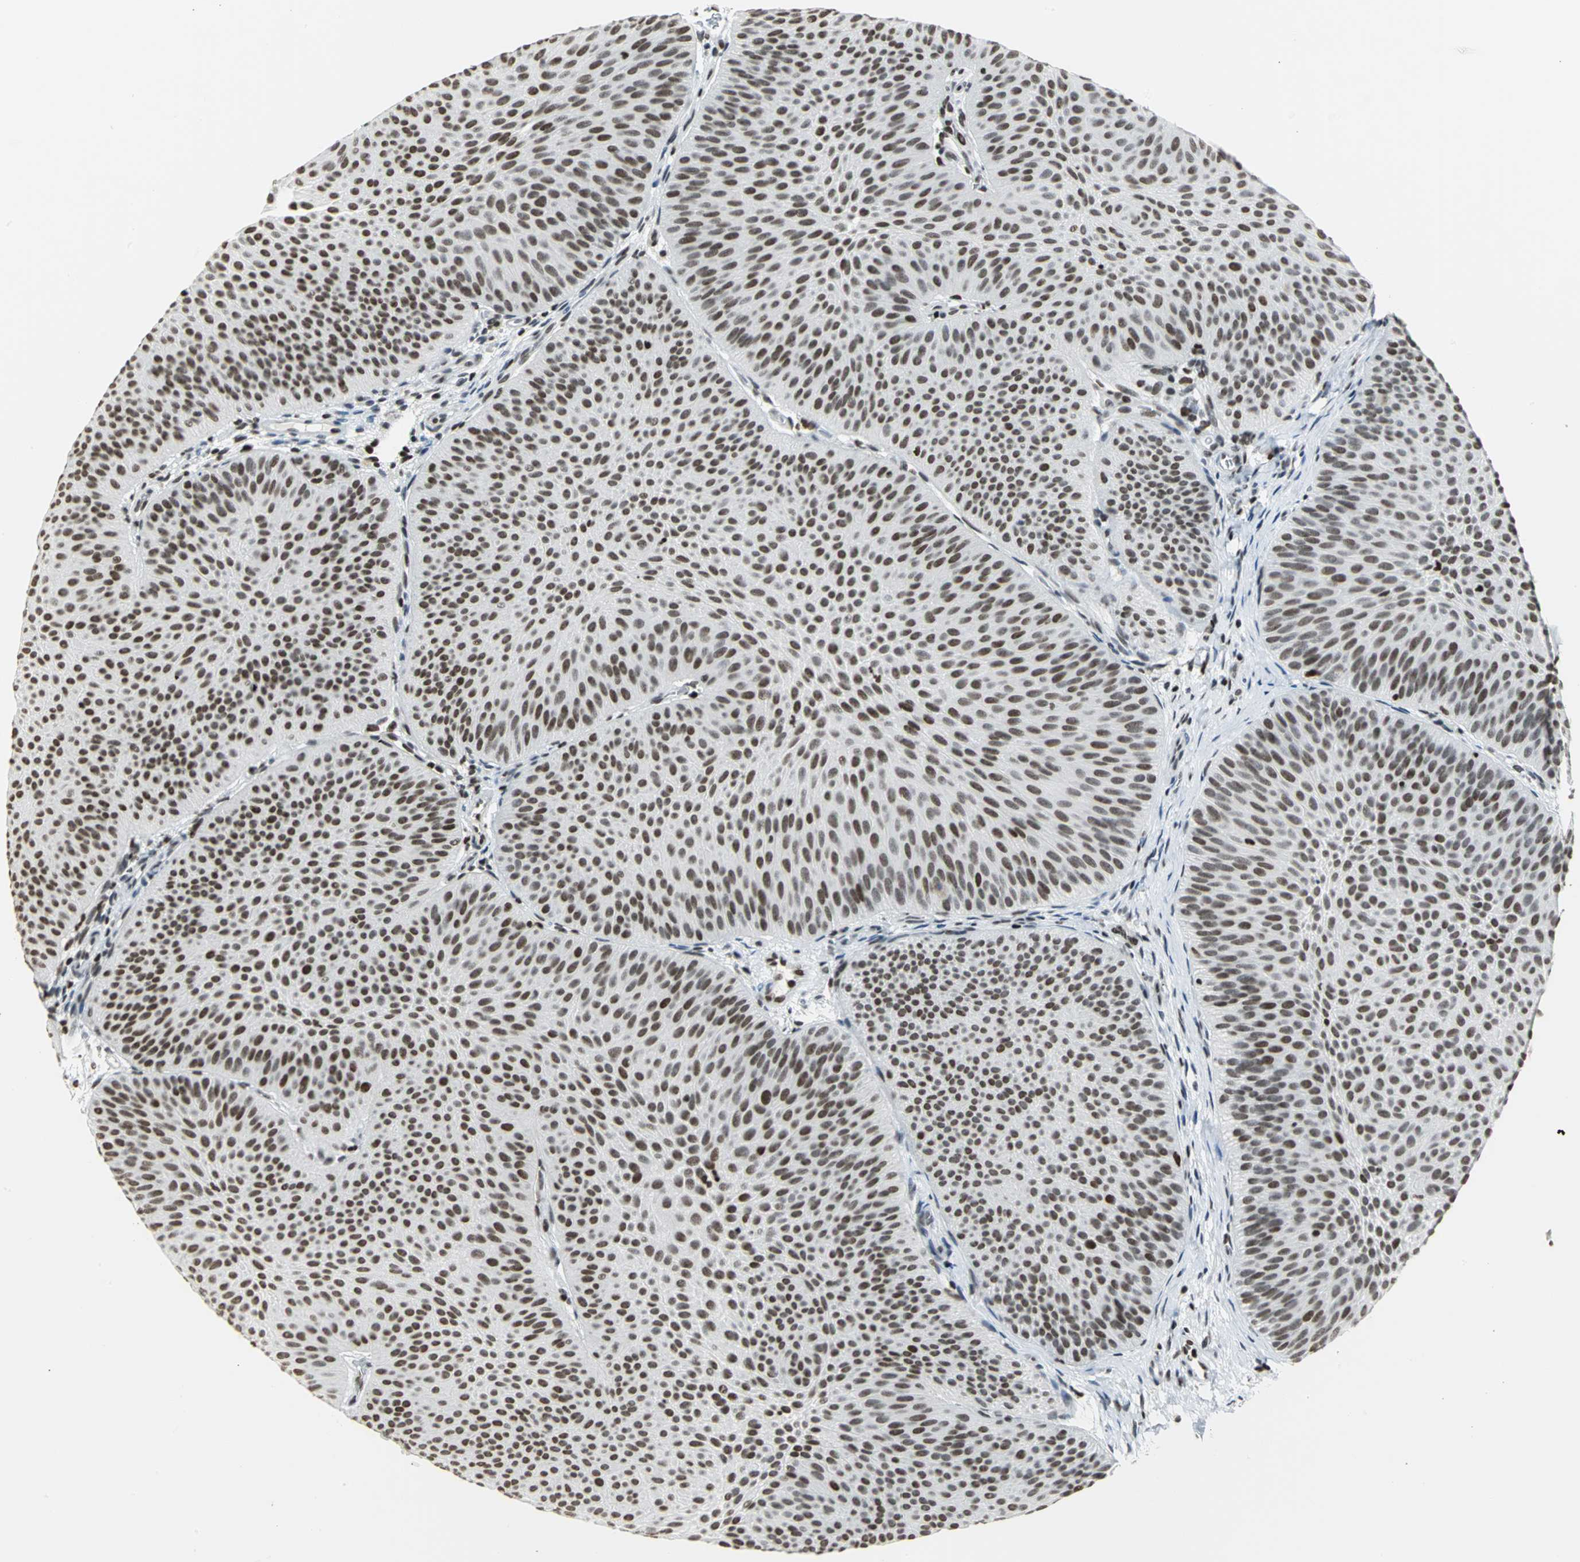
{"staining": {"intensity": "strong", "quantity": ">75%", "location": "nuclear"}, "tissue": "urothelial cancer", "cell_type": "Tumor cells", "image_type": "cancer", "snomed": [{"axis": "morphology", "description": "Urothelial carcinoma, Low grade"}, {"axis": "topography", "description": "Urinary bladder"}], "caption": "A high-resolution image shows IHC staining of low-grade urothelial carcinoma, which shows strong nuclear staining in about >75% of tumor cells.", "gene": "HNRNPD", "patient": {"sex": "female", "age": 60}}